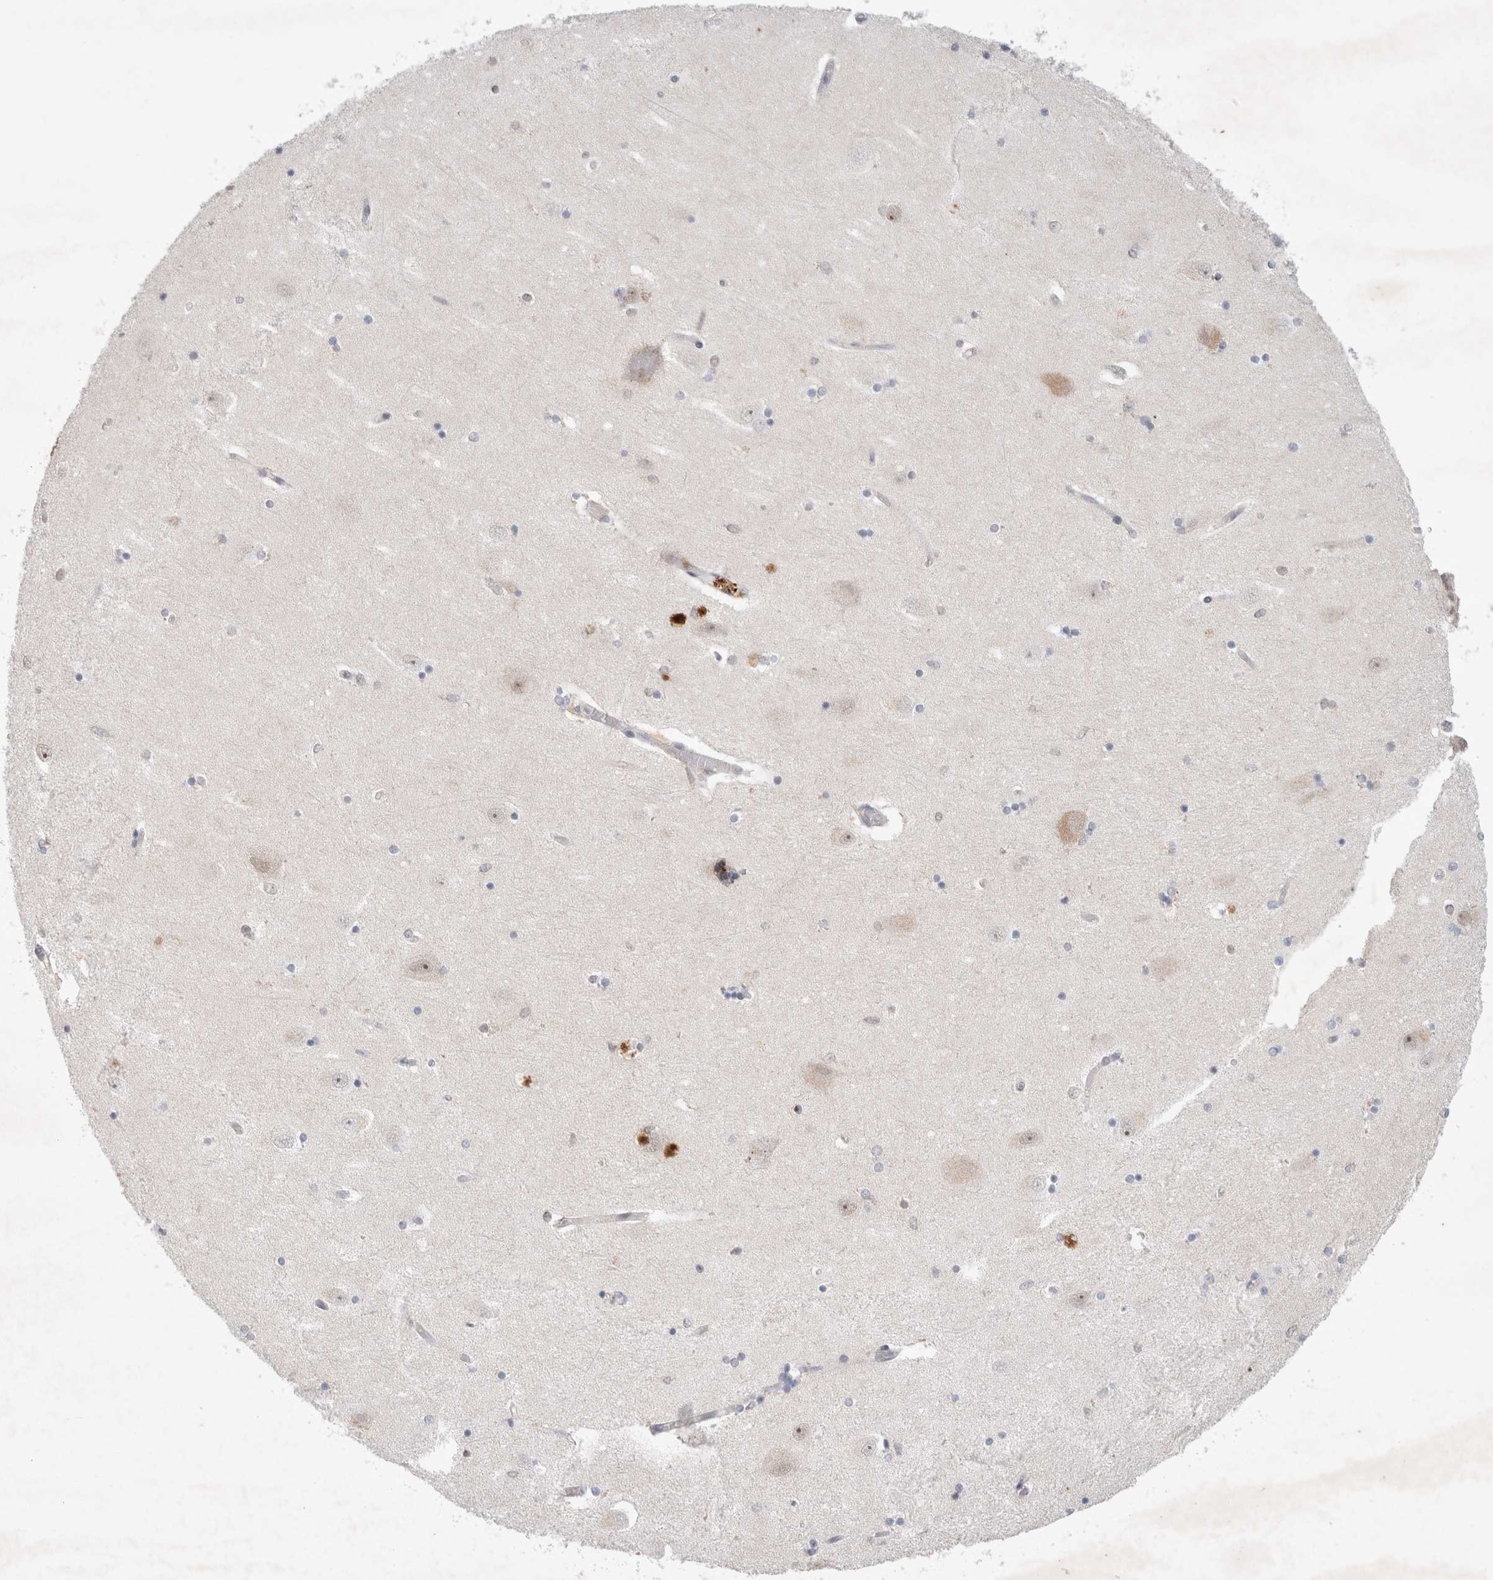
{"staining": {"intensity": "negative", "quantity": "none", "location": "none"}, "tissue": "hippocampus", "cell_type": "Glial cells", "image_type": "normal", "snomed": [{"axis": "morphology", "description": "Normal tissue, NOS"}, {"axis": "topography", "description": "Hippocampus"}], "caption": "Micrograph shows no protein staining in glial cells of normal hippocampus. Nuclei are stained in blue.", "gene": "FBXO42", "patient": {"sex": "female", "age": 54}}